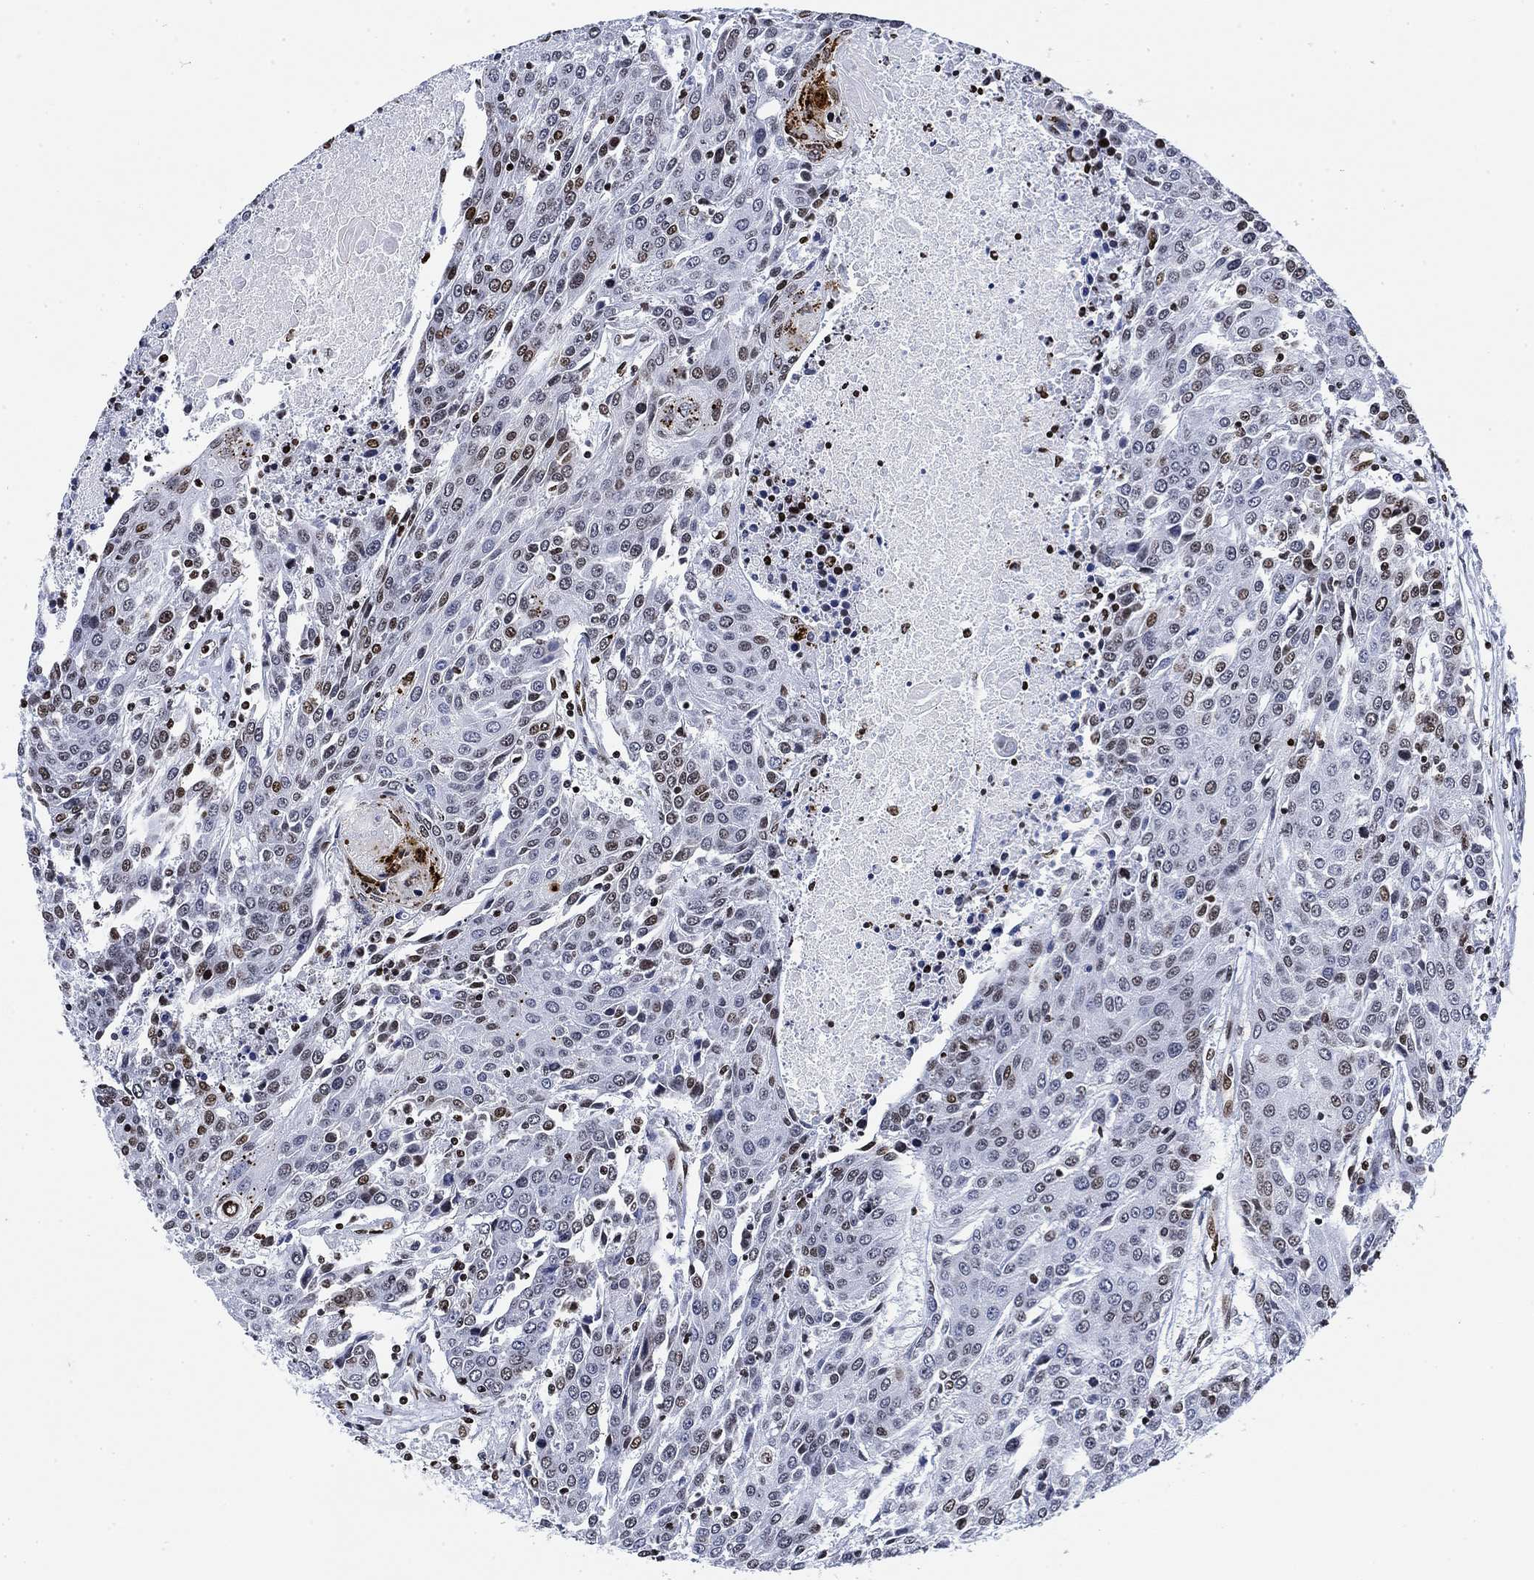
{"staining": {"intensity": "moderate", "quantity": "<25%", "location": "nuclear"}, "tissue": "urothelial cancer", "cell_type": "Tumor cells", "image_type": "cancer", "snomed": [{"axis": "morphology", "description": "Urothelial carcinoma, High grade"}, {"axis": "topography", "description": "Urinary bladder"}], "caption": "There is low levels of moderate nuclear expression in tumor cells of urothelial cancer, as demonstrated by immunohistochemical staining (brown color).", "gene": "H1-10", "patient": {"sex": "female", "age": 85}}